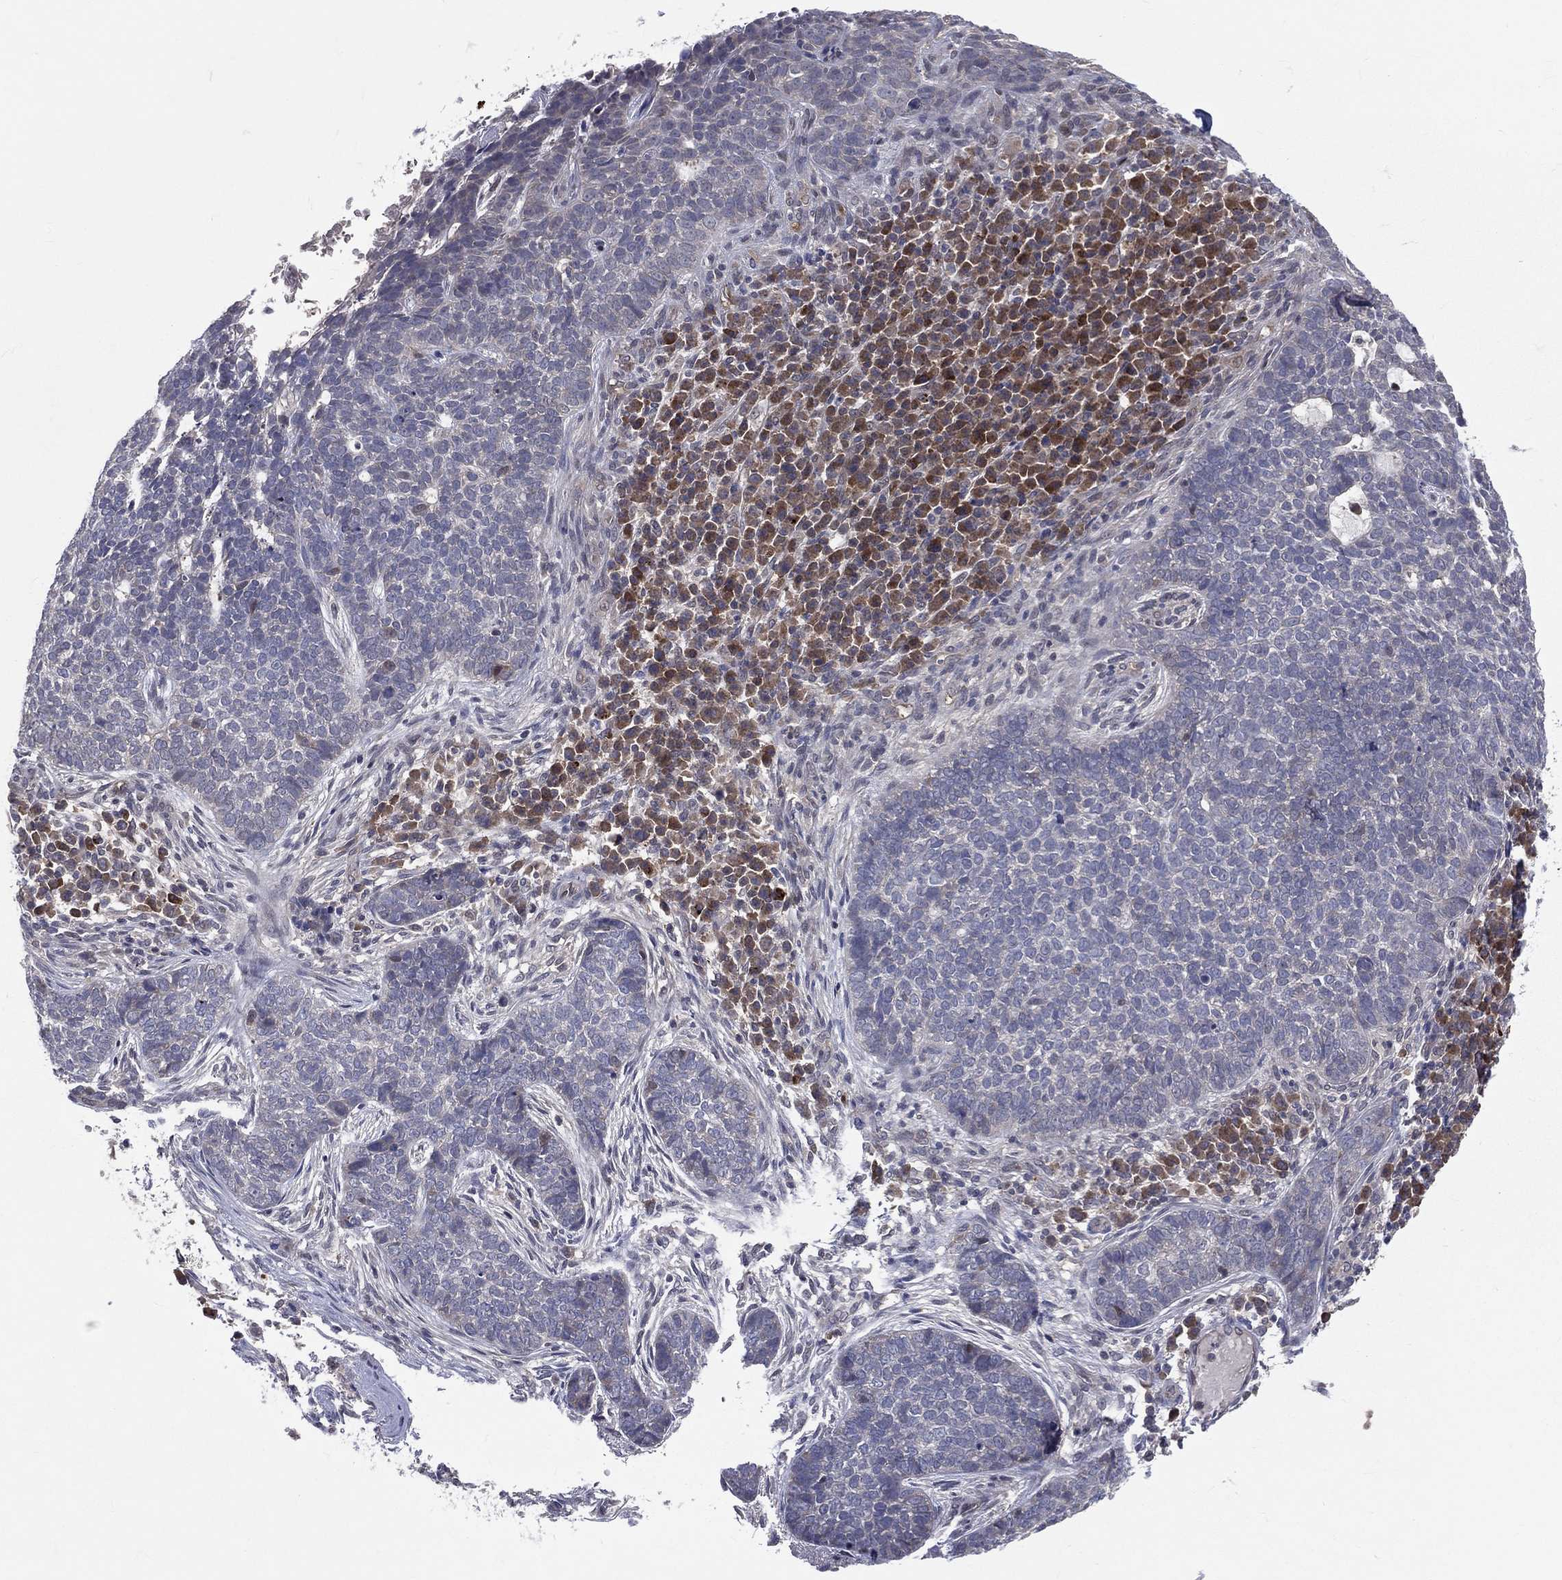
{"staining": {"intensity": "negative", "quantity": "none", "location": "none"}, "tissue": "skin cancer", "cell_type": "Tumor cells", "image_type": "cancer", "snomed": [{"axis": "morphology", "description": "Basal cell carcinoma"}, {"axis": "topography", "description": "Skin"}], "caption": "There is no significant expression in tumor cells of skin basal cell carcinoma.", "gene": "DLG4", "patient": {"sex": "female", "age": 69}}